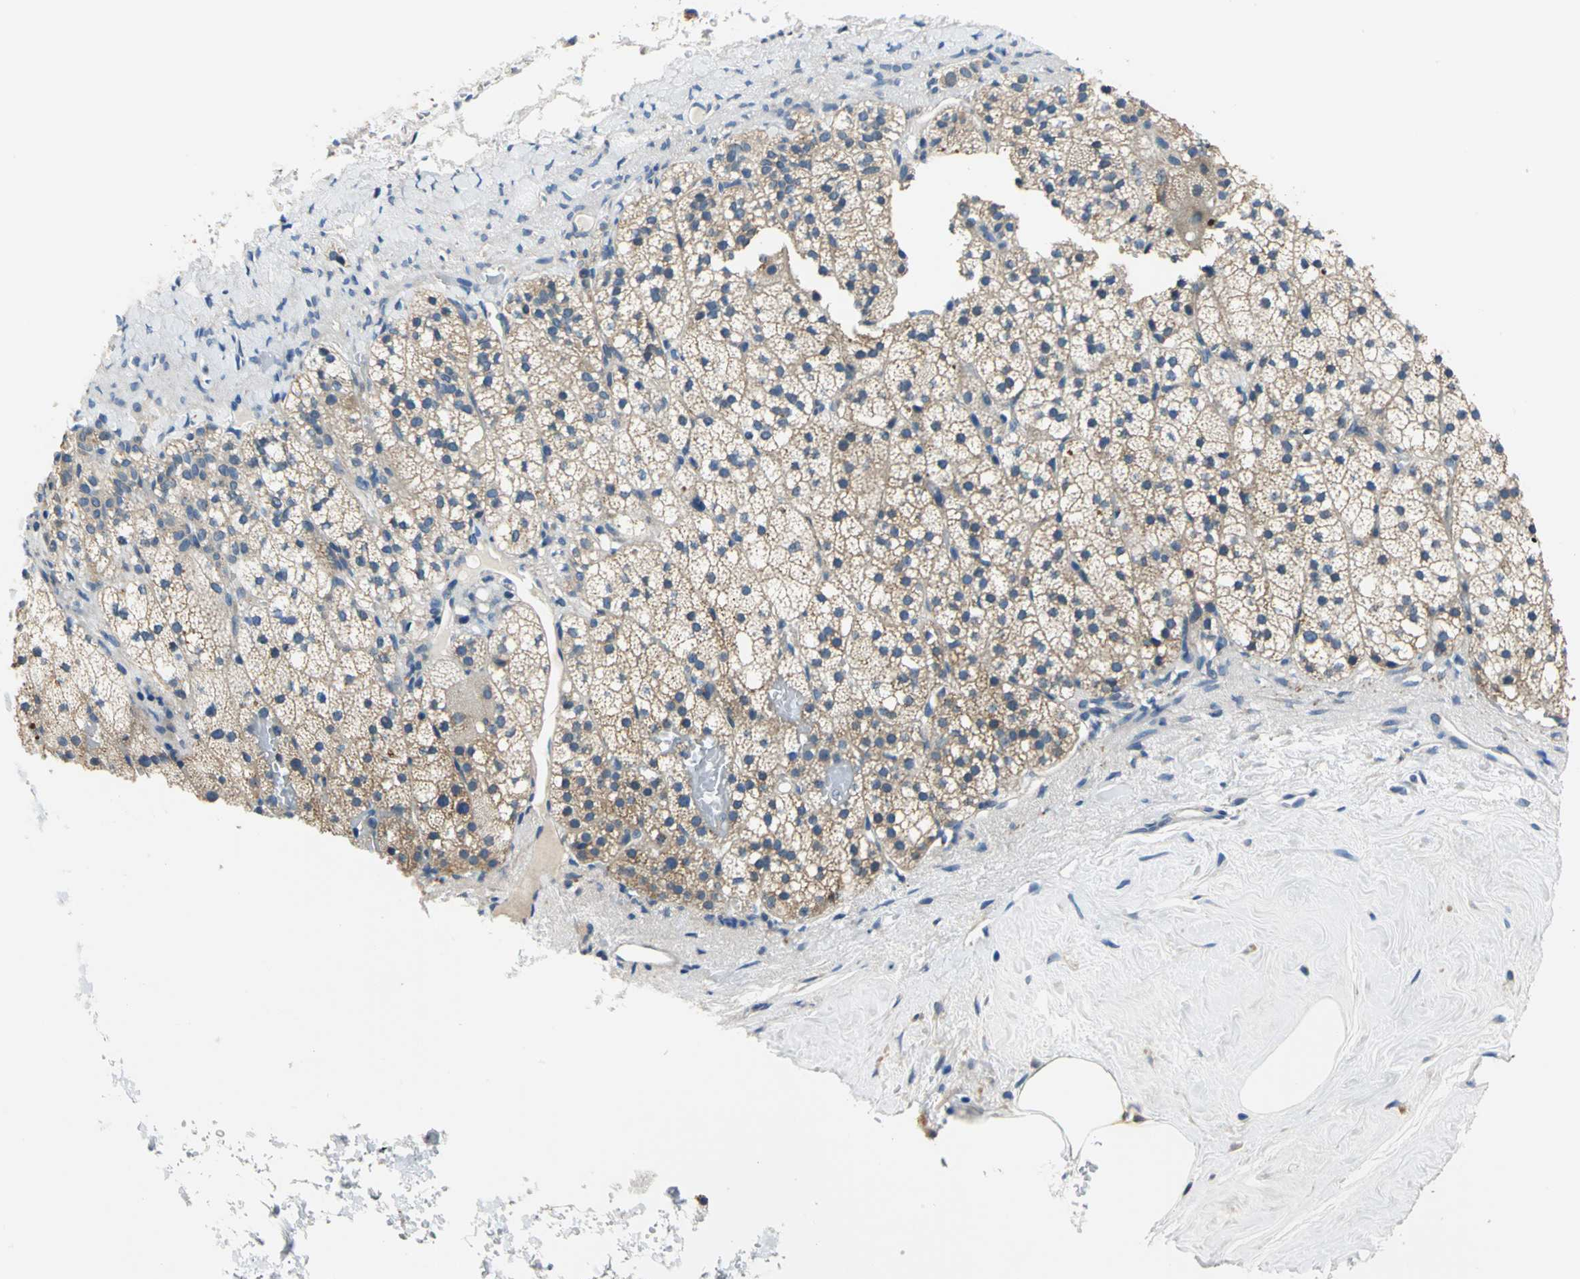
{"staining": {"intensity": "moderate", "quantity": ">75%", "location": "cytoplasmic/membranous"}, "tissue": "adrenal gland", "cell_type": "Glandular cells", "image_type": "normal", "snomed": [{"axis": "morphology", "description": "Normal tissue, NOS"}, {"axis": "topography", "description": "Adrenal gland"}], "caption": "This micrograph exhibits immunohistochemistry (IHC) staining of normal human adrenal gland, with medium moderate cytoplasmic/membranous staining in approximately >75% of glandular cells.", "gene": "RASD2", "patient": {"sex": "male", "age": 35}}